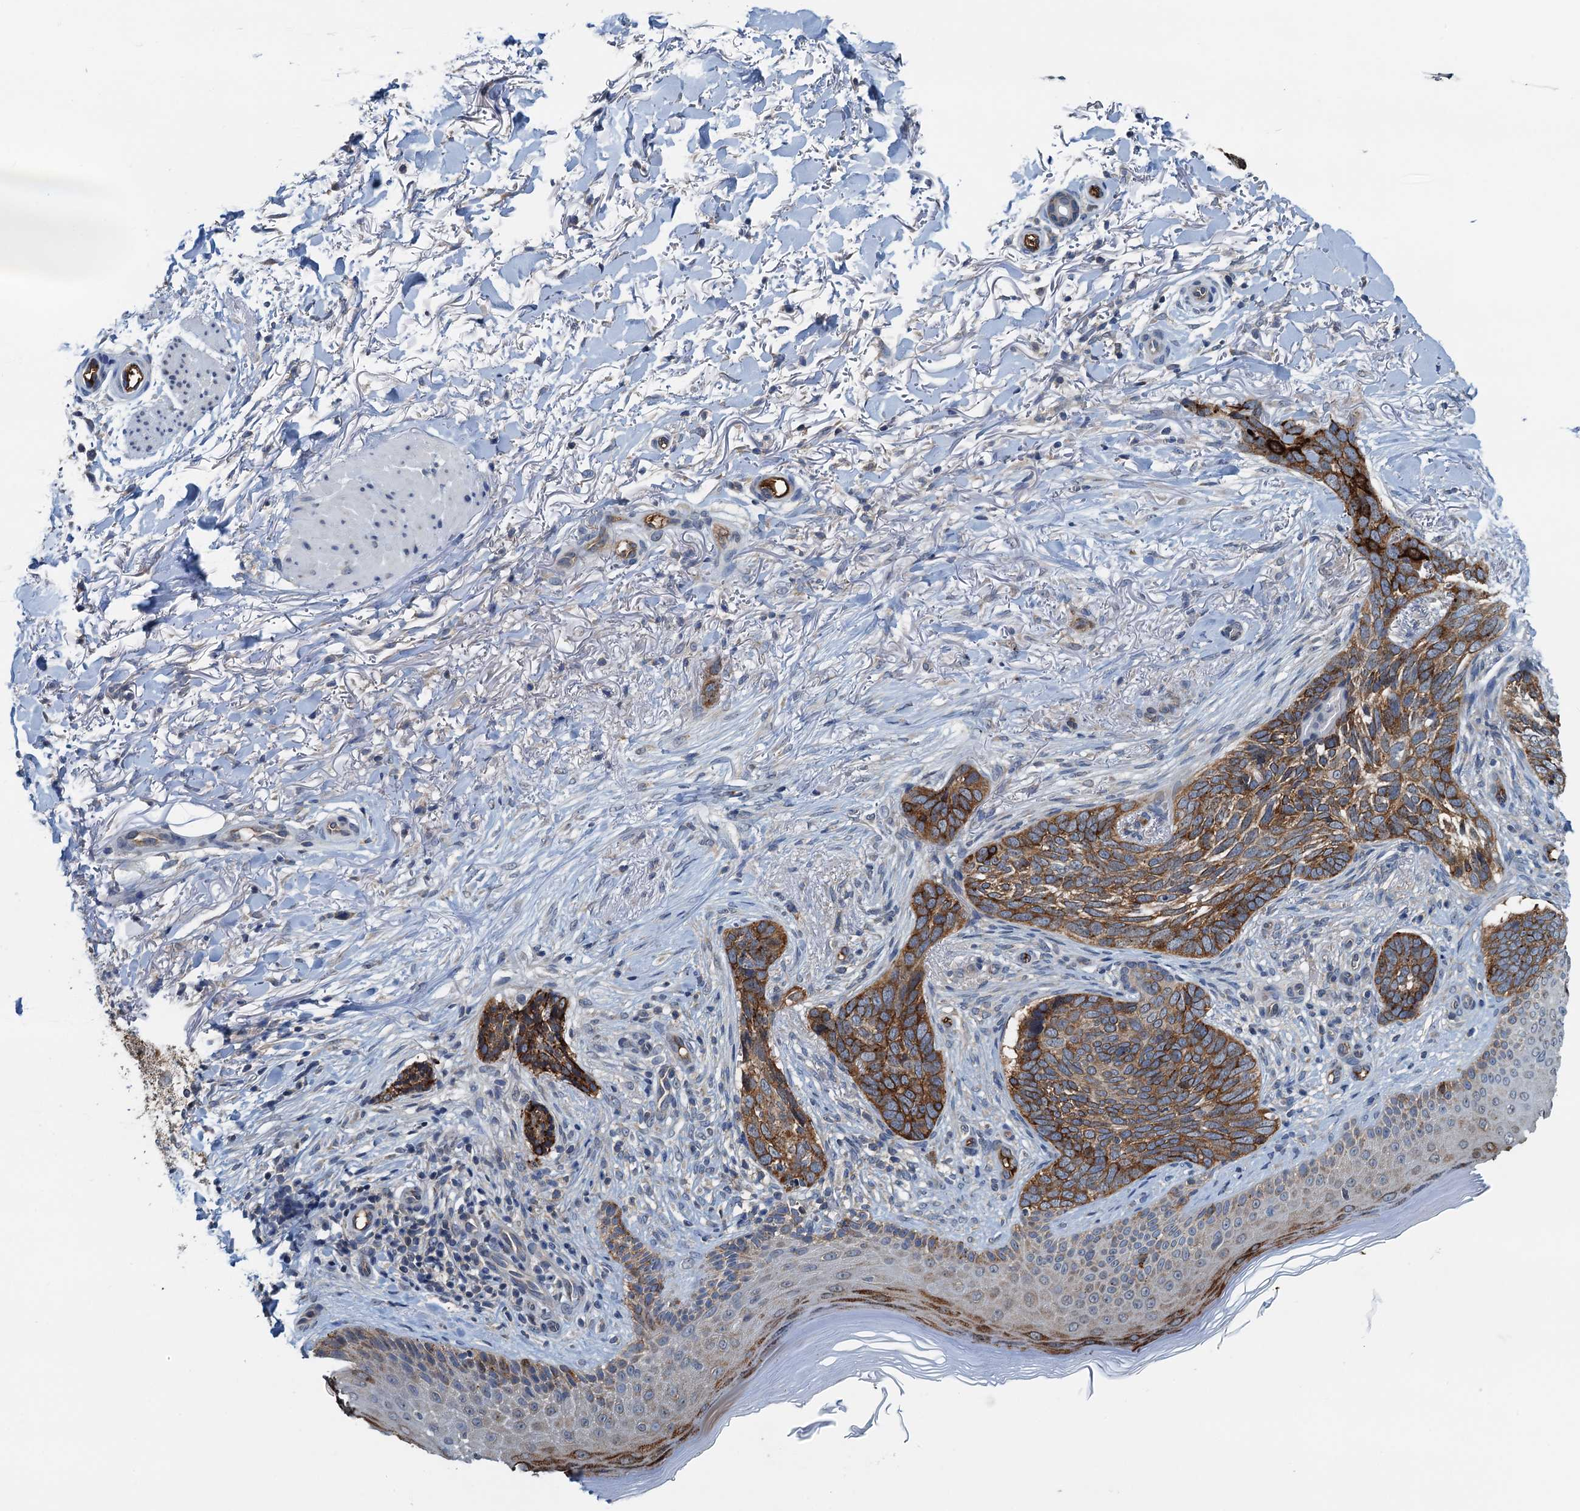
{"staining": {"intensity": "moderate", "quantity": ">75%", "location": "cytoplasmic/membranous"}, "tissue": "skin cancer", "cell_type": "Tumor cells", "image_type": "cancer", "snomed": [{"axis": "morphology", "description": "Normal tissue, NOS"}, {"axis": "morphology", "description": "Basal cell carcinoma"}, {"axis": "topography", "description": "Skin"}], "caption": "A brown stain highlights moderate cytoplasmic/membranous positivity of a protein in basal cell carcinoma (skin) tumor cells.", "gene": "LSM14B", "patient": {"sex": "female", "age": 67}}